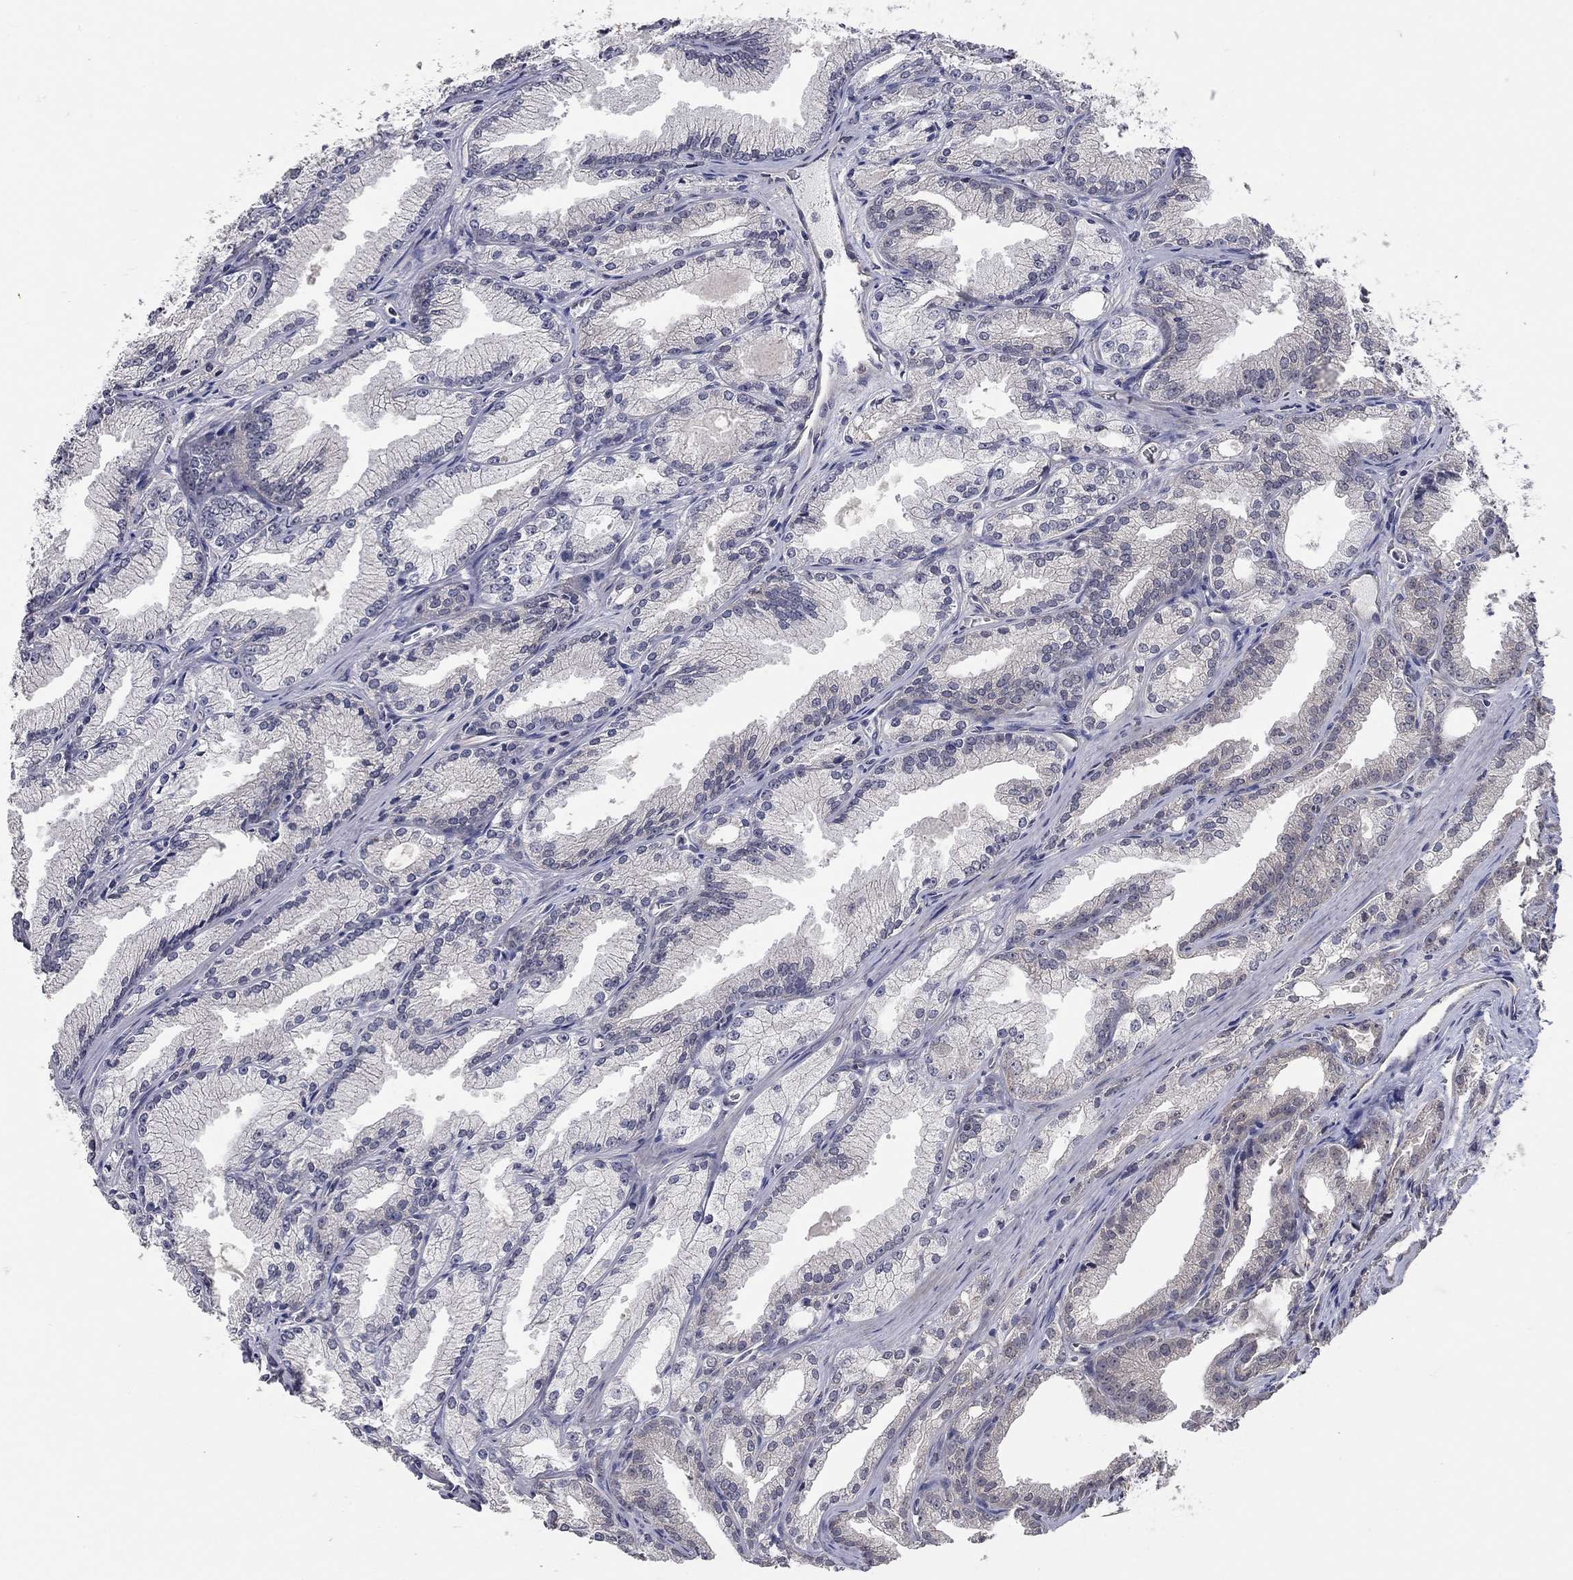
{"staining": {"intensity": "negative", "quantity": "none", "location": "none"}, "tissue": "prostate cancer", "cell_type": "Tumor cells", "image_type": "cancer", "snomed": [{"axis": "morphology", "description": "Adenocarcinoma, NOS"}, {"axis": "morphology", "description": "Adenocarcinoma, High grade"}, {"axis": "topography", "description": "Prostate"}], "caption": "Tumor cells show no significant protein positivity in prostate adenocarcinoma (high-grade). The staining is performed using DAB (3,3'-diaminobenzidine) brown chromogen with nuclei counter-stained in using hematoxylin.", "gene": "WASF3", "patient": {"sex": "male", "age": 70}}